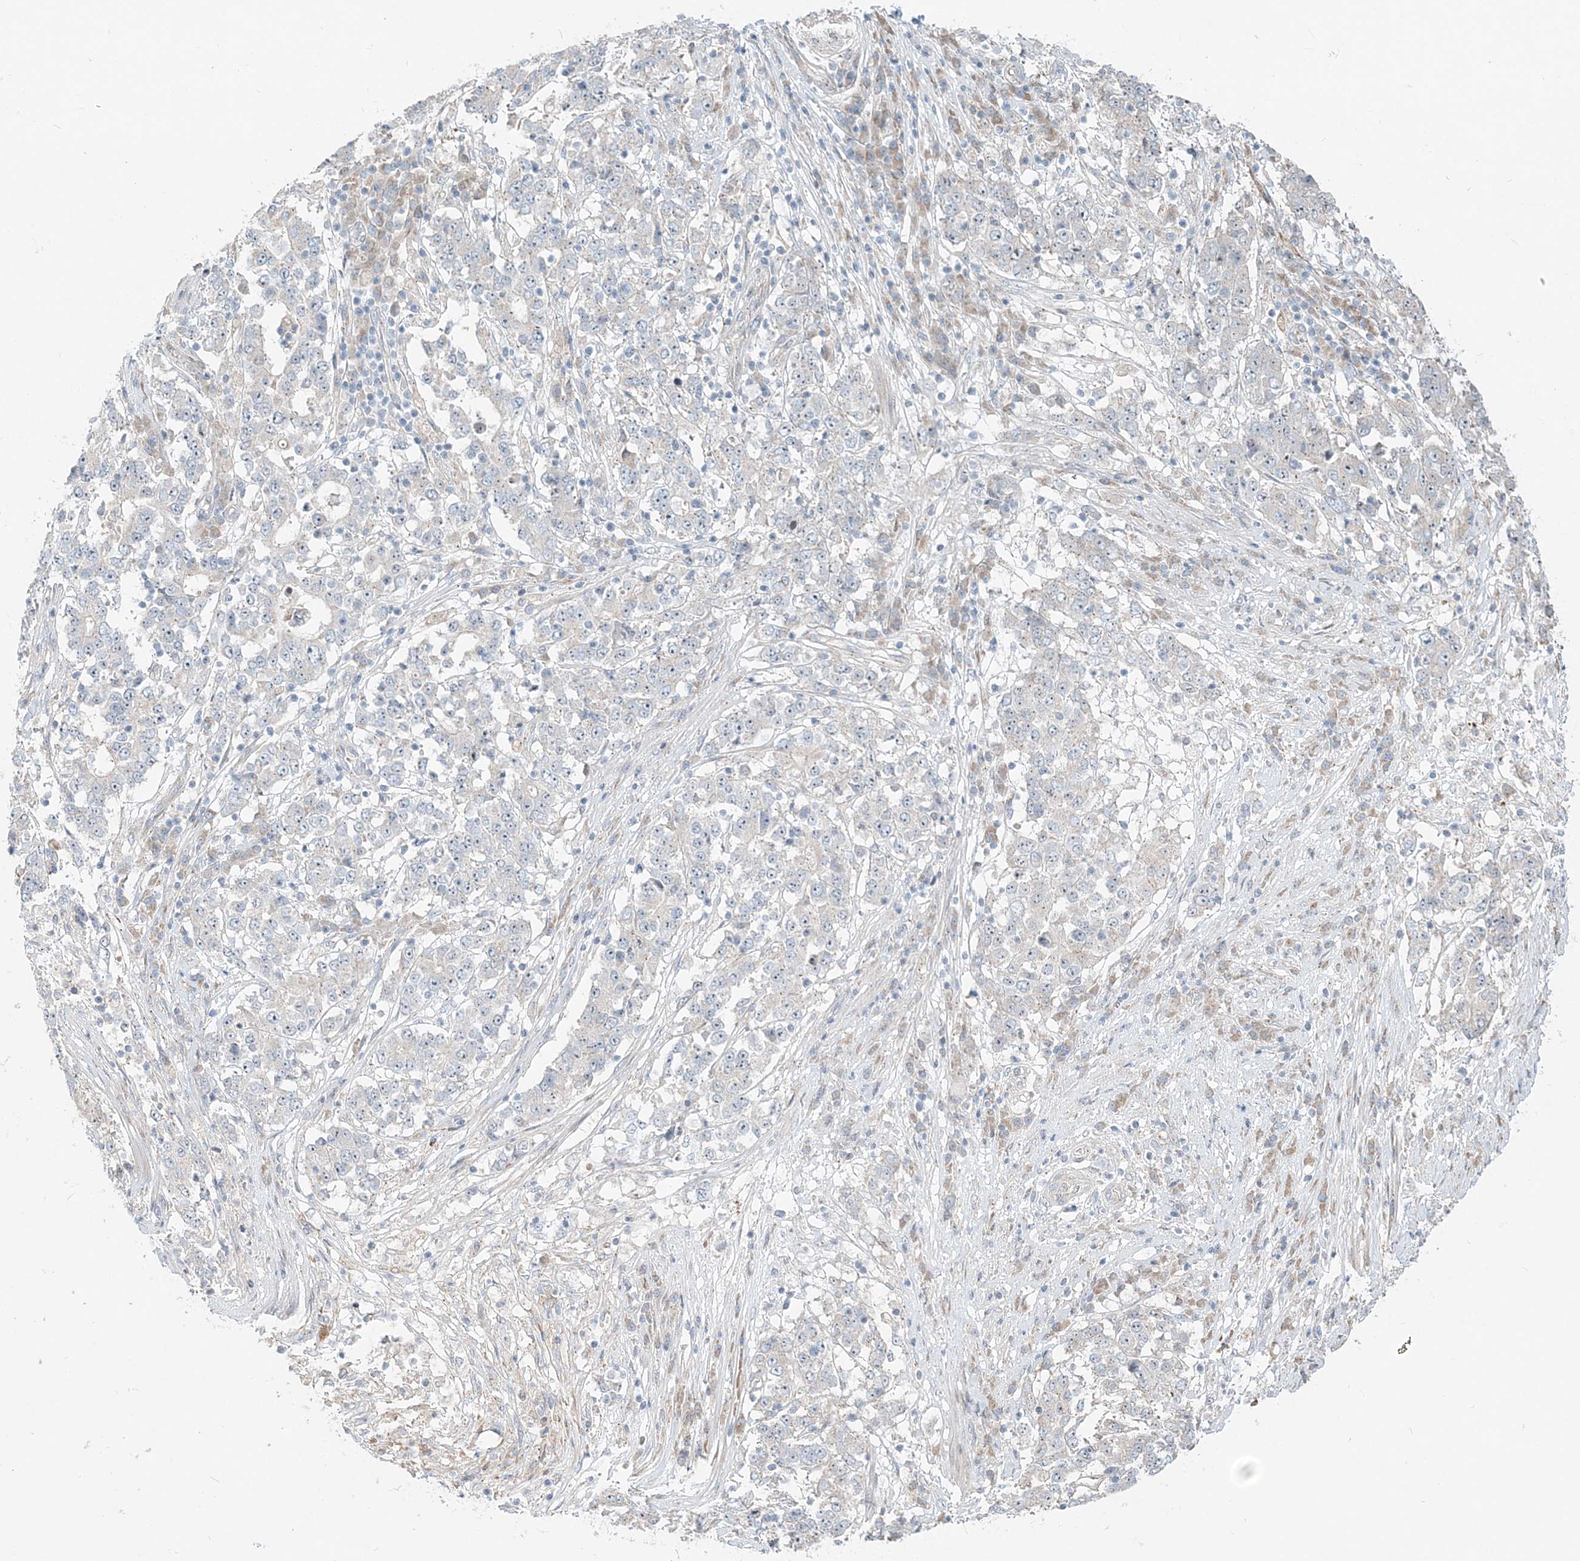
{"staining": {"intensity": "negative", "quantity": "none", "location": "none"}, "tissue": "stomach cancer", "cell_type": "Tumor cells", "image_type": "cancer", "snomed": [{"axis": "morphology", "description": "Adenocarcinoma, NOS"}, {"axis": "topography", "description": "Stomach"}], "caption": "A histopathology image of stomach cancer (adenocarcinoma) stained for a protein reveals no brown staining in tumor cells.", "gene": "CXXC5", "patient": {"sex": "male", "age": 59}}